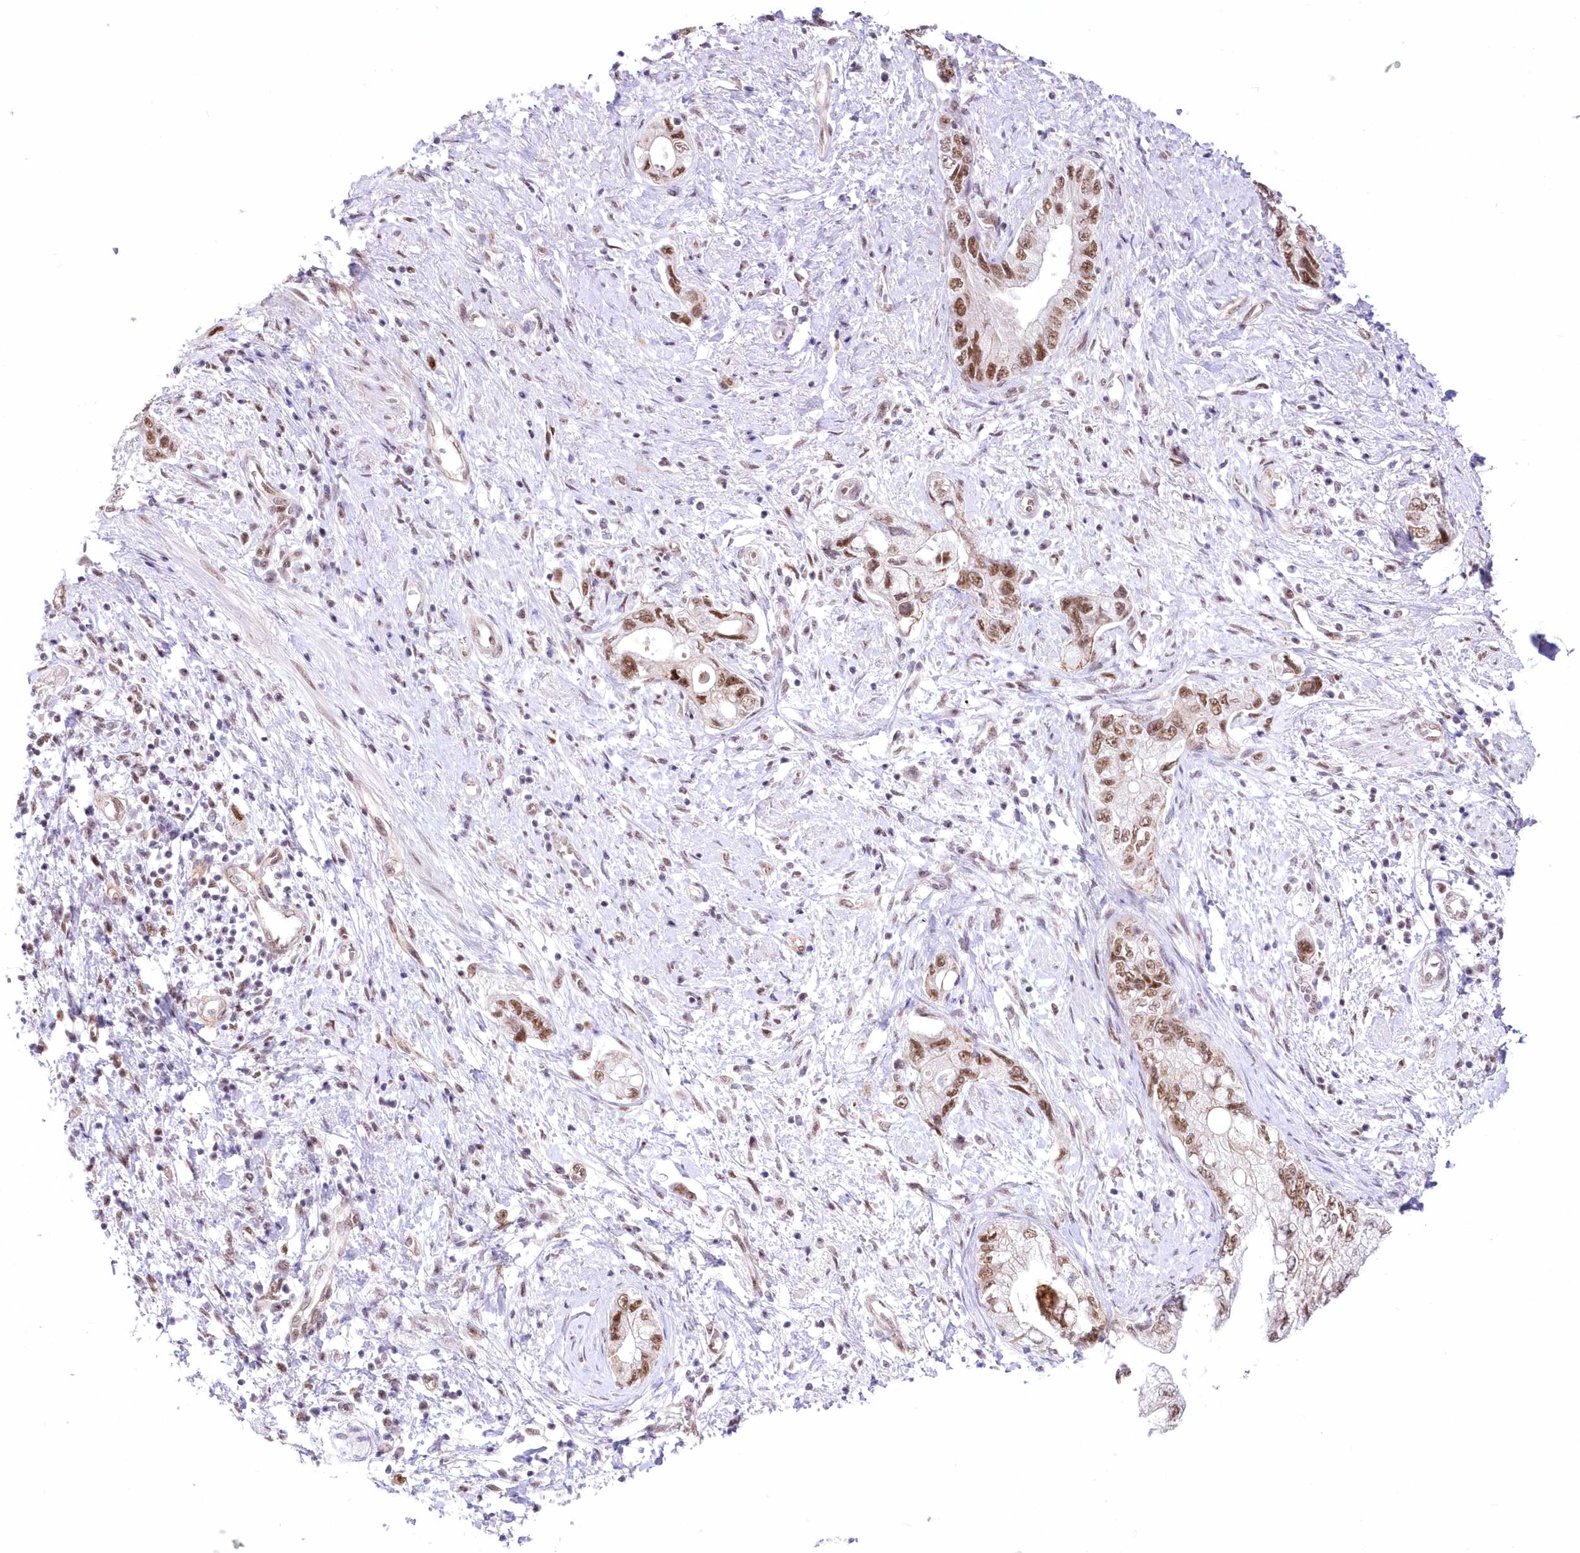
{"staining": {"intensity": "moderate", "quantity": ">75%", "location": "nuclear"}, "tissue": "pancreatic cancer", "cell_type": "Tumor cells", "image_type": "cancer", "snomed": [{"axis": "morphology", "description": "Adenocarcinoma, NOS"}, {"axis": "topography", "description": "Pancreas"}], "caption": "The immunohistochemical stain shows moderate nuclear positivity in tumor cells of pancreatic cancer (adenocarcinoma) tissue.", "gene": "NSUN2", "patient": {"sex": "female", "age": 73}}